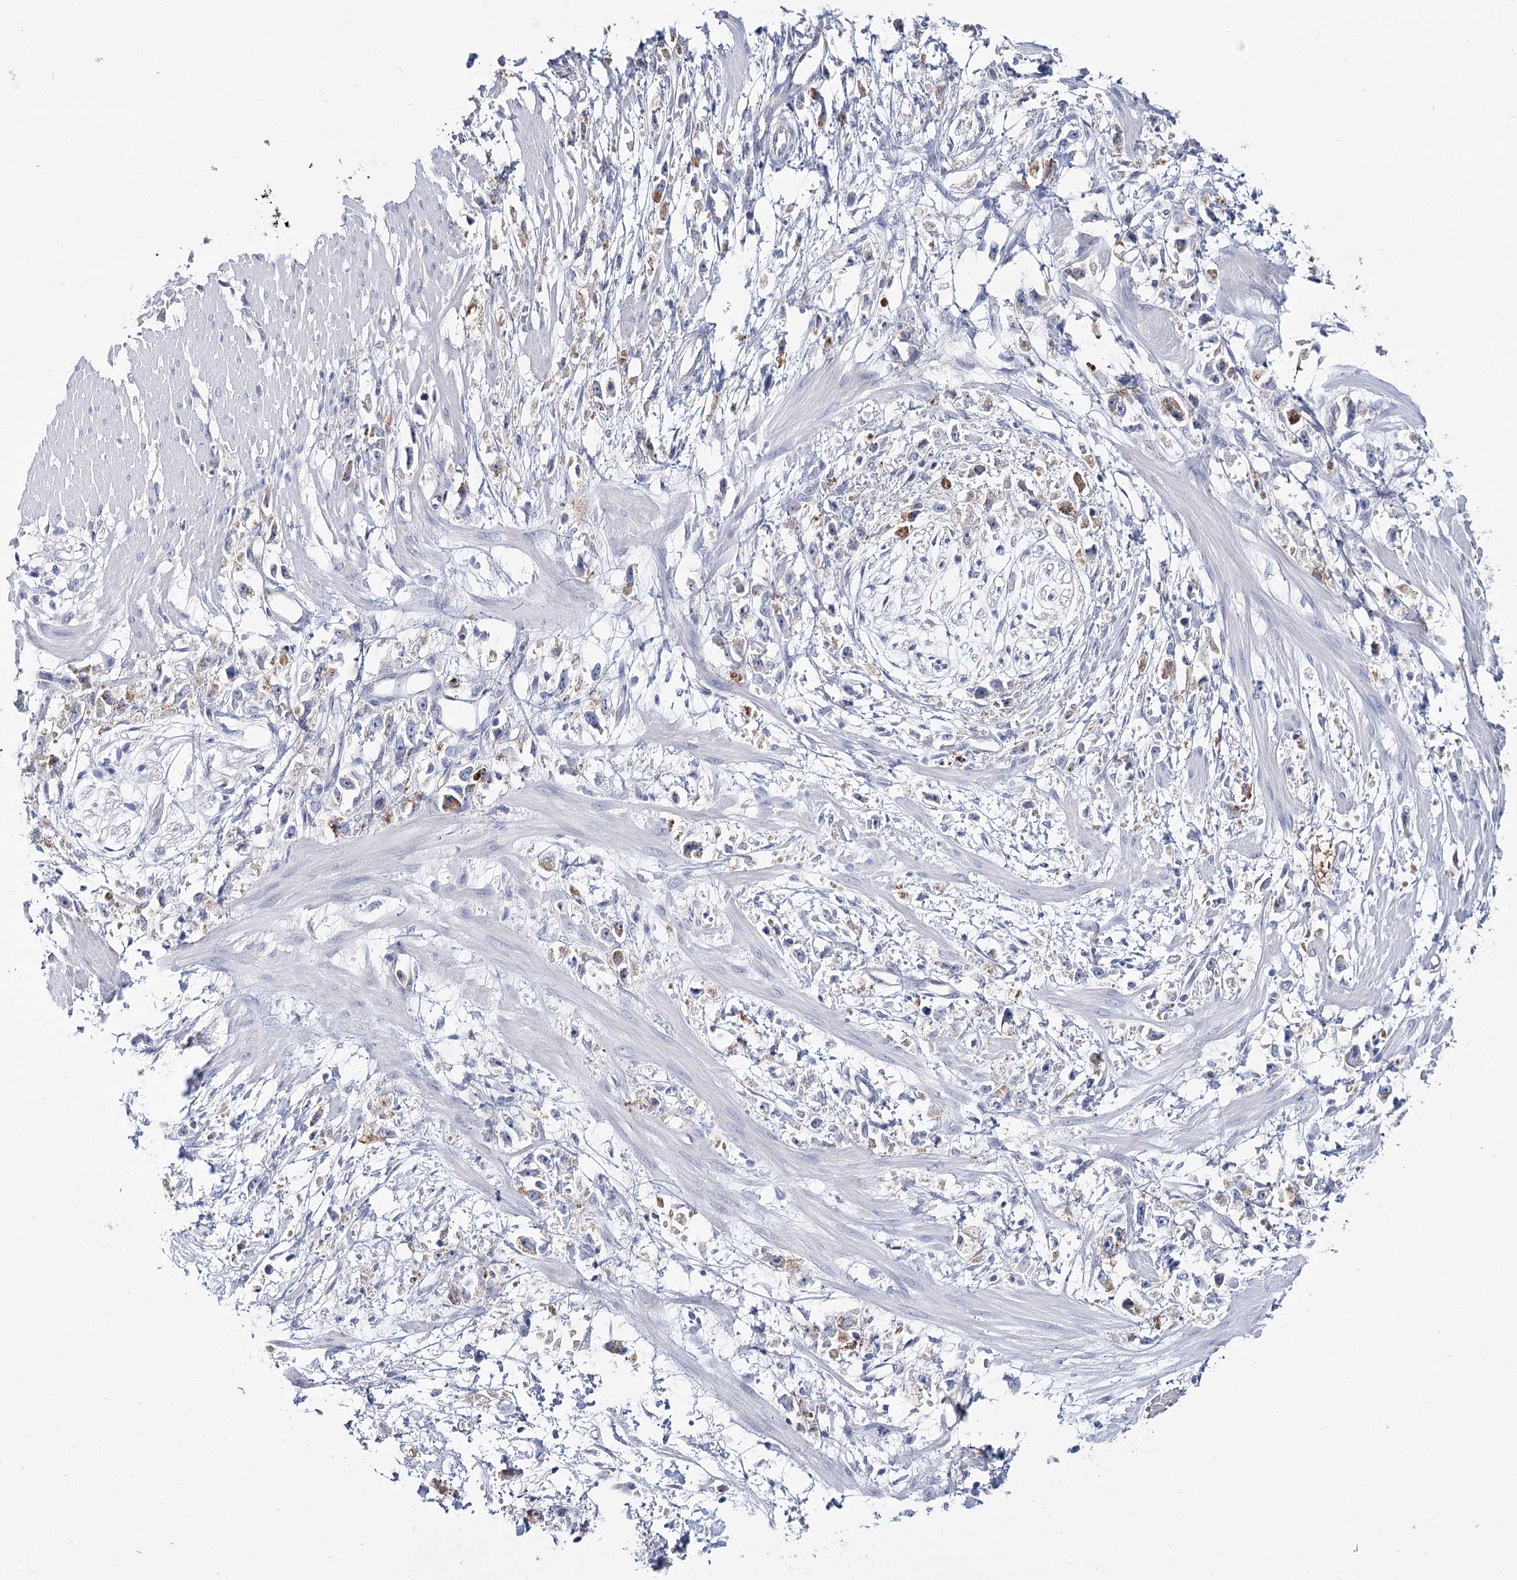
{"staining": {"intensity": "negative", "quantity": "none", "location": "none"}, "tissue": "stomach cancer", "cell_type": "Tumor cells", "image_type": "cancer", "snomed": [{"axis": "morphology", "description": "Adenocarcinoma, NOS"}, {"axis": "topography", "description": "Stomach"}], "caption": "The micrograph demonstrates no staining of tumor cells in stomach cancer. (Stains: DAB IHC with hematoxylin counter stain, Microscopy: brightfield microscopy at high magnification).", "gene": "UGP2", "patient": {"sex": "female", "age": 59}}